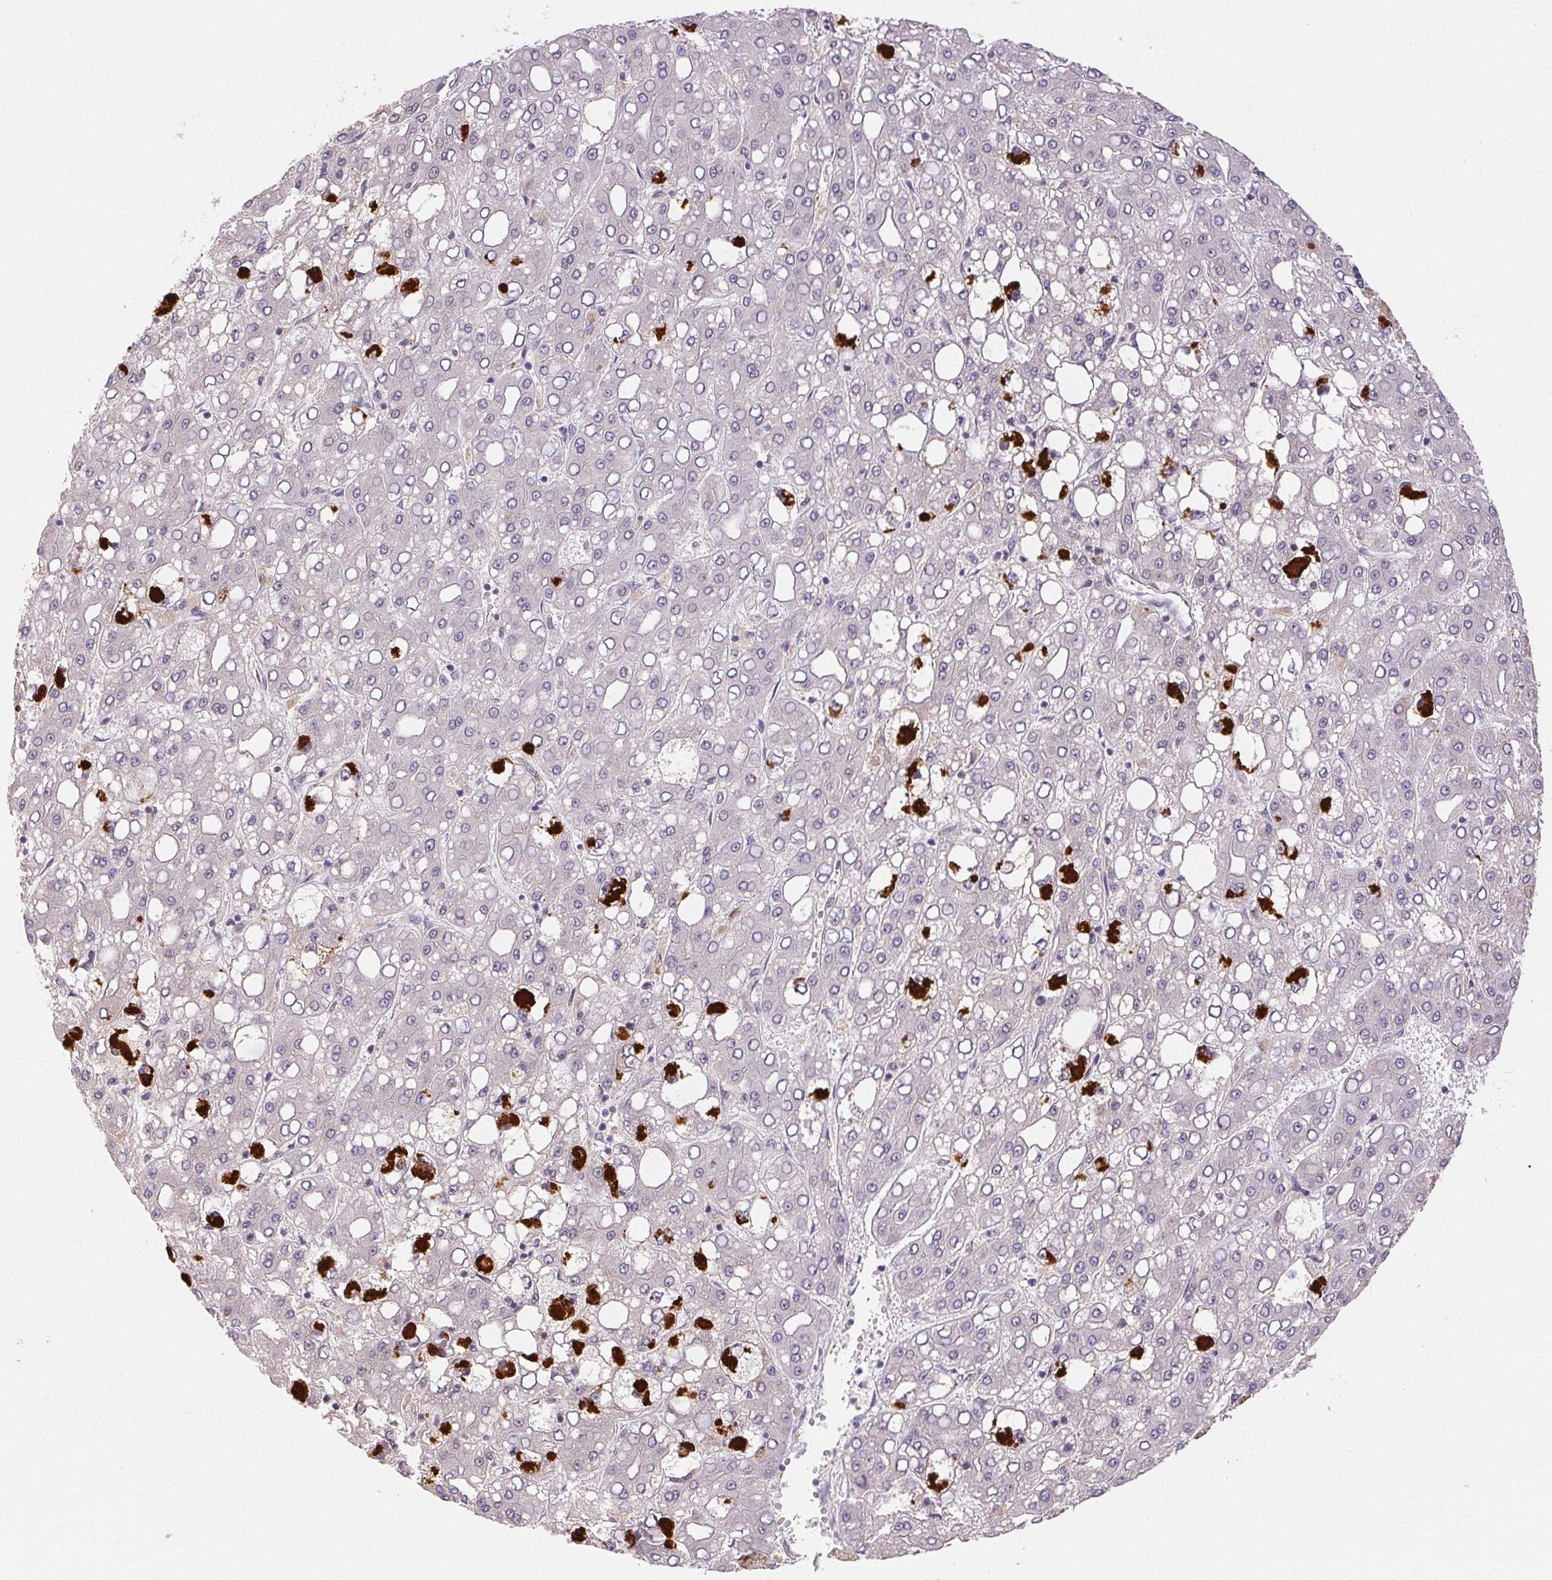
{"staining": {"intensity": "strong", "quantity": "<25%", "location": "cytoplasmic/membranous"}, "tissue": "liver cancer", "cell_type": "Tumor cells", "image_type": "cancer", "snomed": [{"axis": "morphology", "description": "Carcinoma, Hepatocellular, NOS"}, {"axis": "topography", "description": "Liver"}], "caption": "Strong cytoplasmic/membranous positivity for a protein is present in about <25% of tumor cells of liver hepatocellular carcinoma using immunohistochemistry.", "gene": "RPGRIP1", "patient": {"sex": "male", "age": 65}}